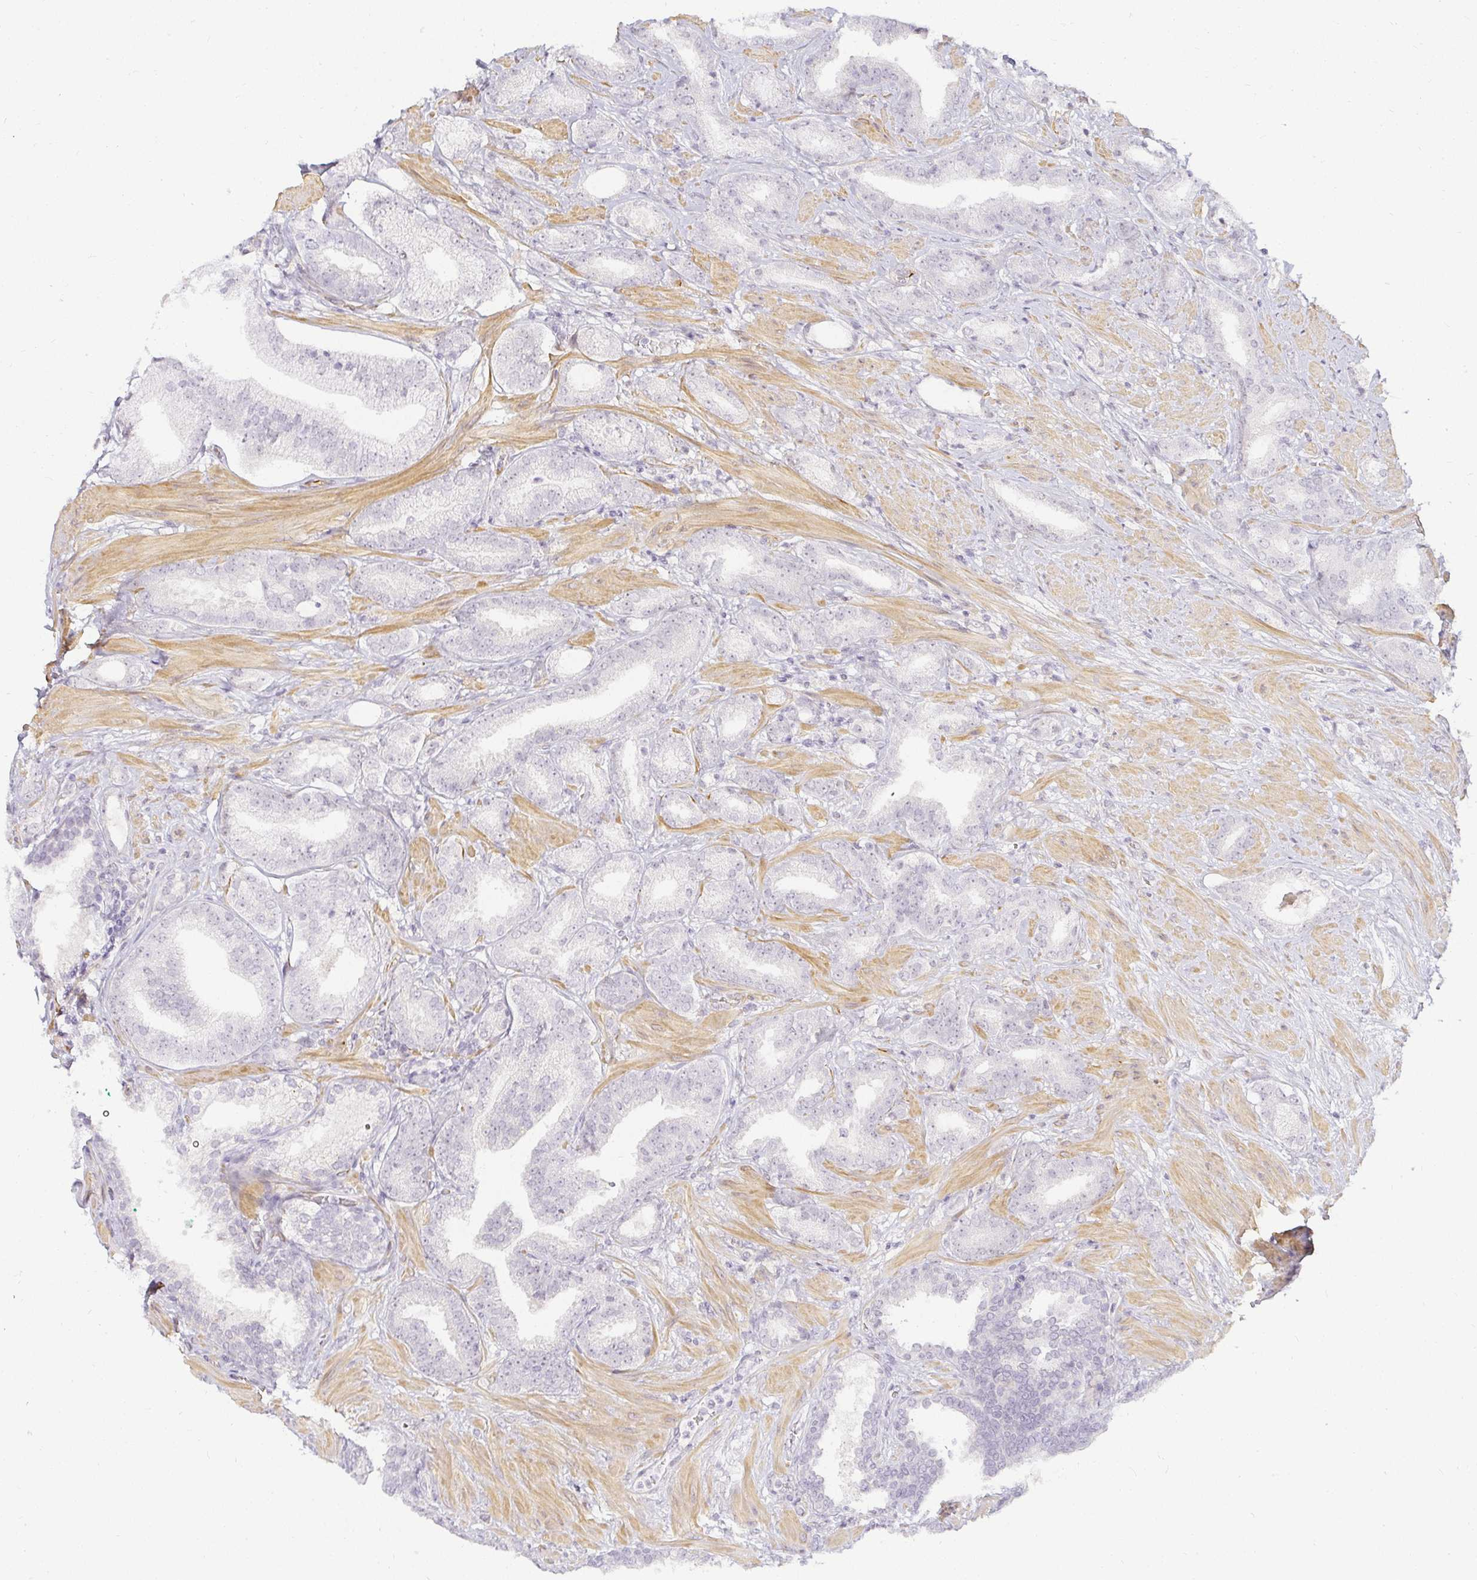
{"staining": {"intensity": "negative", "quantity": "none", "location": "none"}, "tissue": "prostate cancer", "cell_type": "Tumor cells", "image_type": "cancer", "snomed": [{"axis": "morphology", "description": "Adenocarcinoma, High grade"}, {"axis": "topography", "description": "Prostate"}], "caption": "The IHC image has no significant staining in tumor cells of prostate high-grade adenocarcinoma tissue.", "gene": "ACAN", "patient": {"sex": "male", "age": 56}}